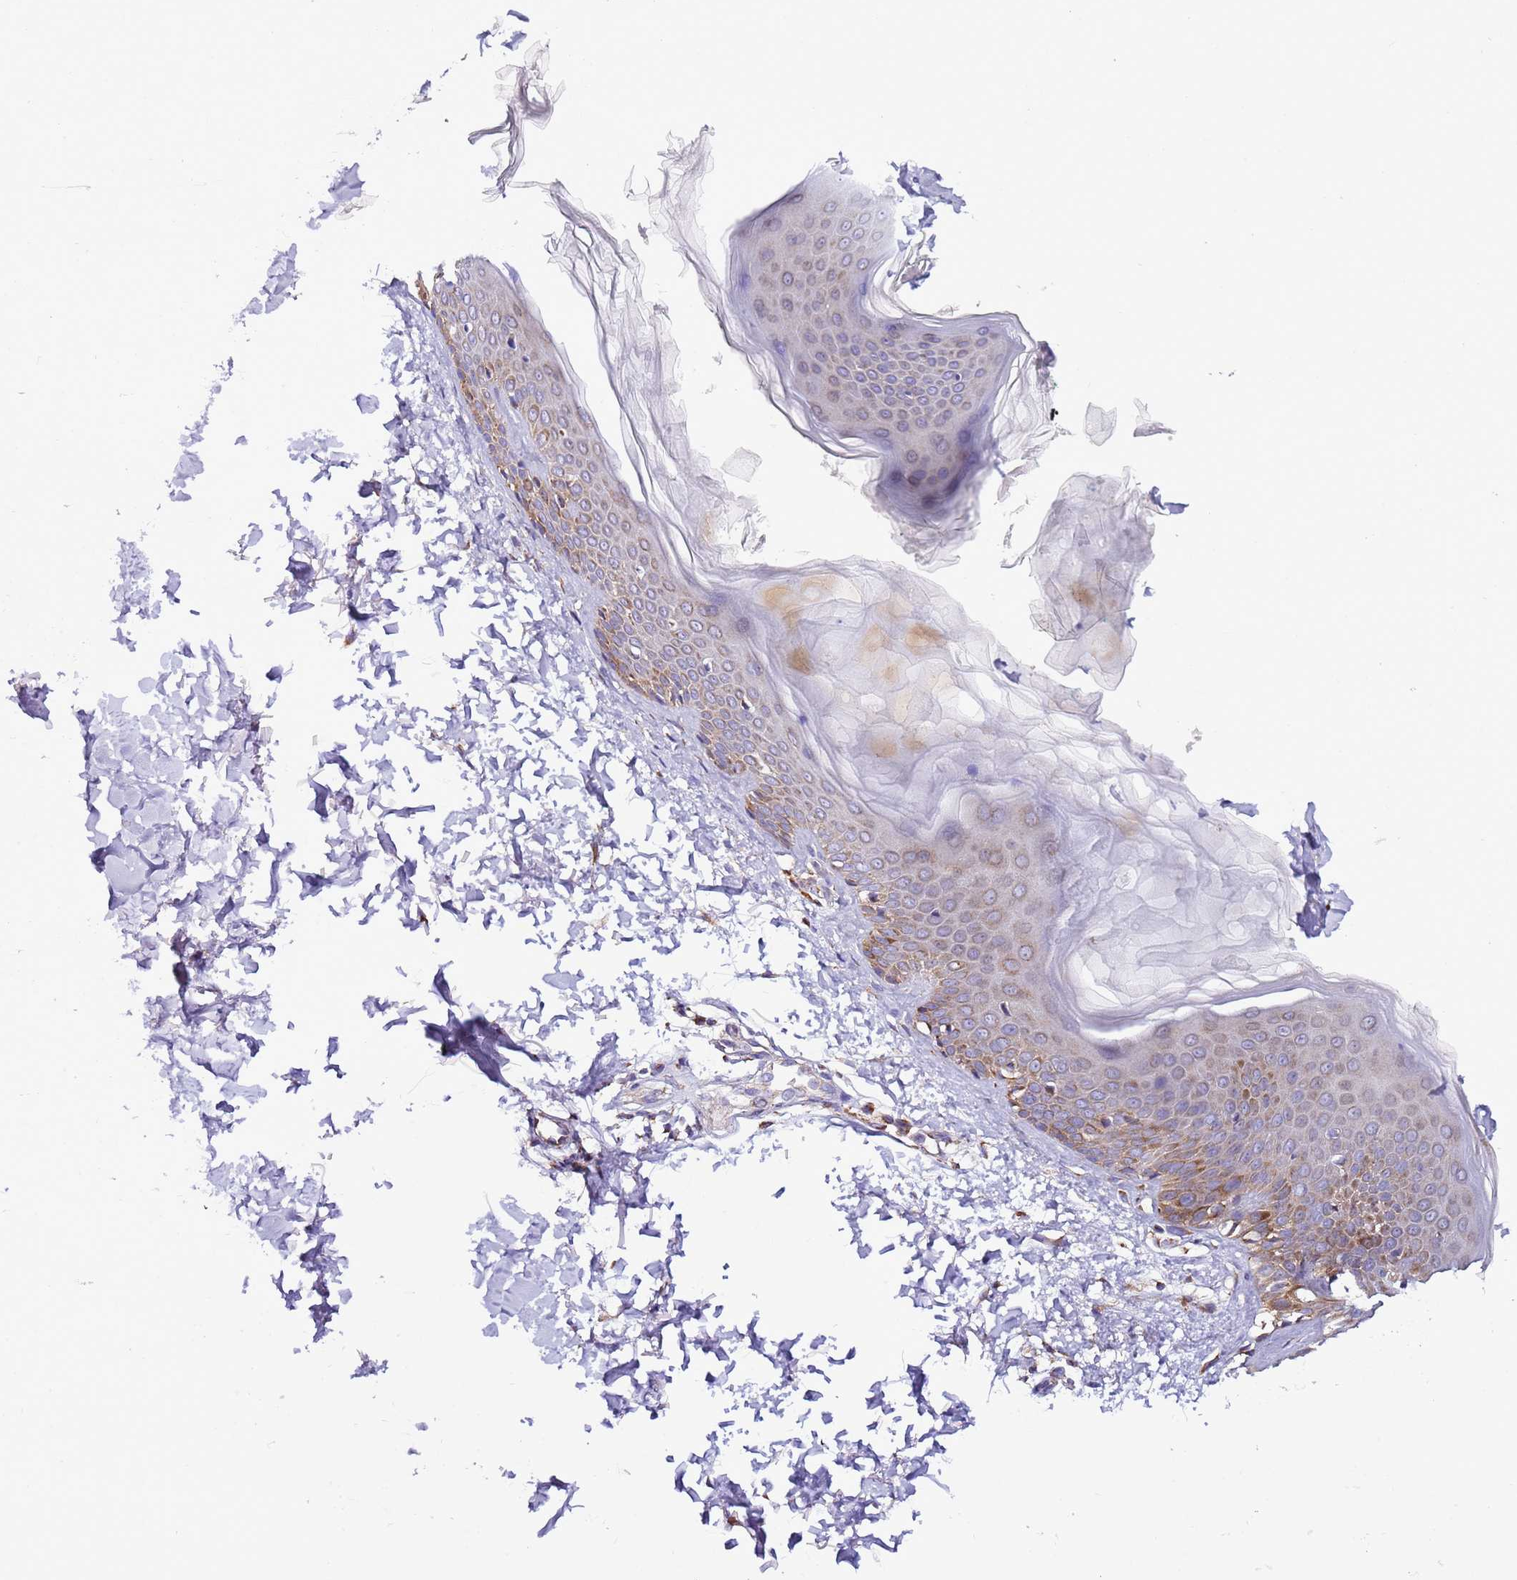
{"staining": {"intensity": "negative", "quantity": "none", "location": "none"}, "tissue": "skin", "cell_type": "Fibroblasts", "image_type": "normal", "snomed": [{"axis": "morphology", "description": "Normal tissue, NOS"}, {"axis": "topography", "description": "Skin"}], "caption": "This is an IHC image of benign human skin. There is no expression in fibroblasts.", "gene": "AHI1", "patient": {"sex": "male", "age": 37}}